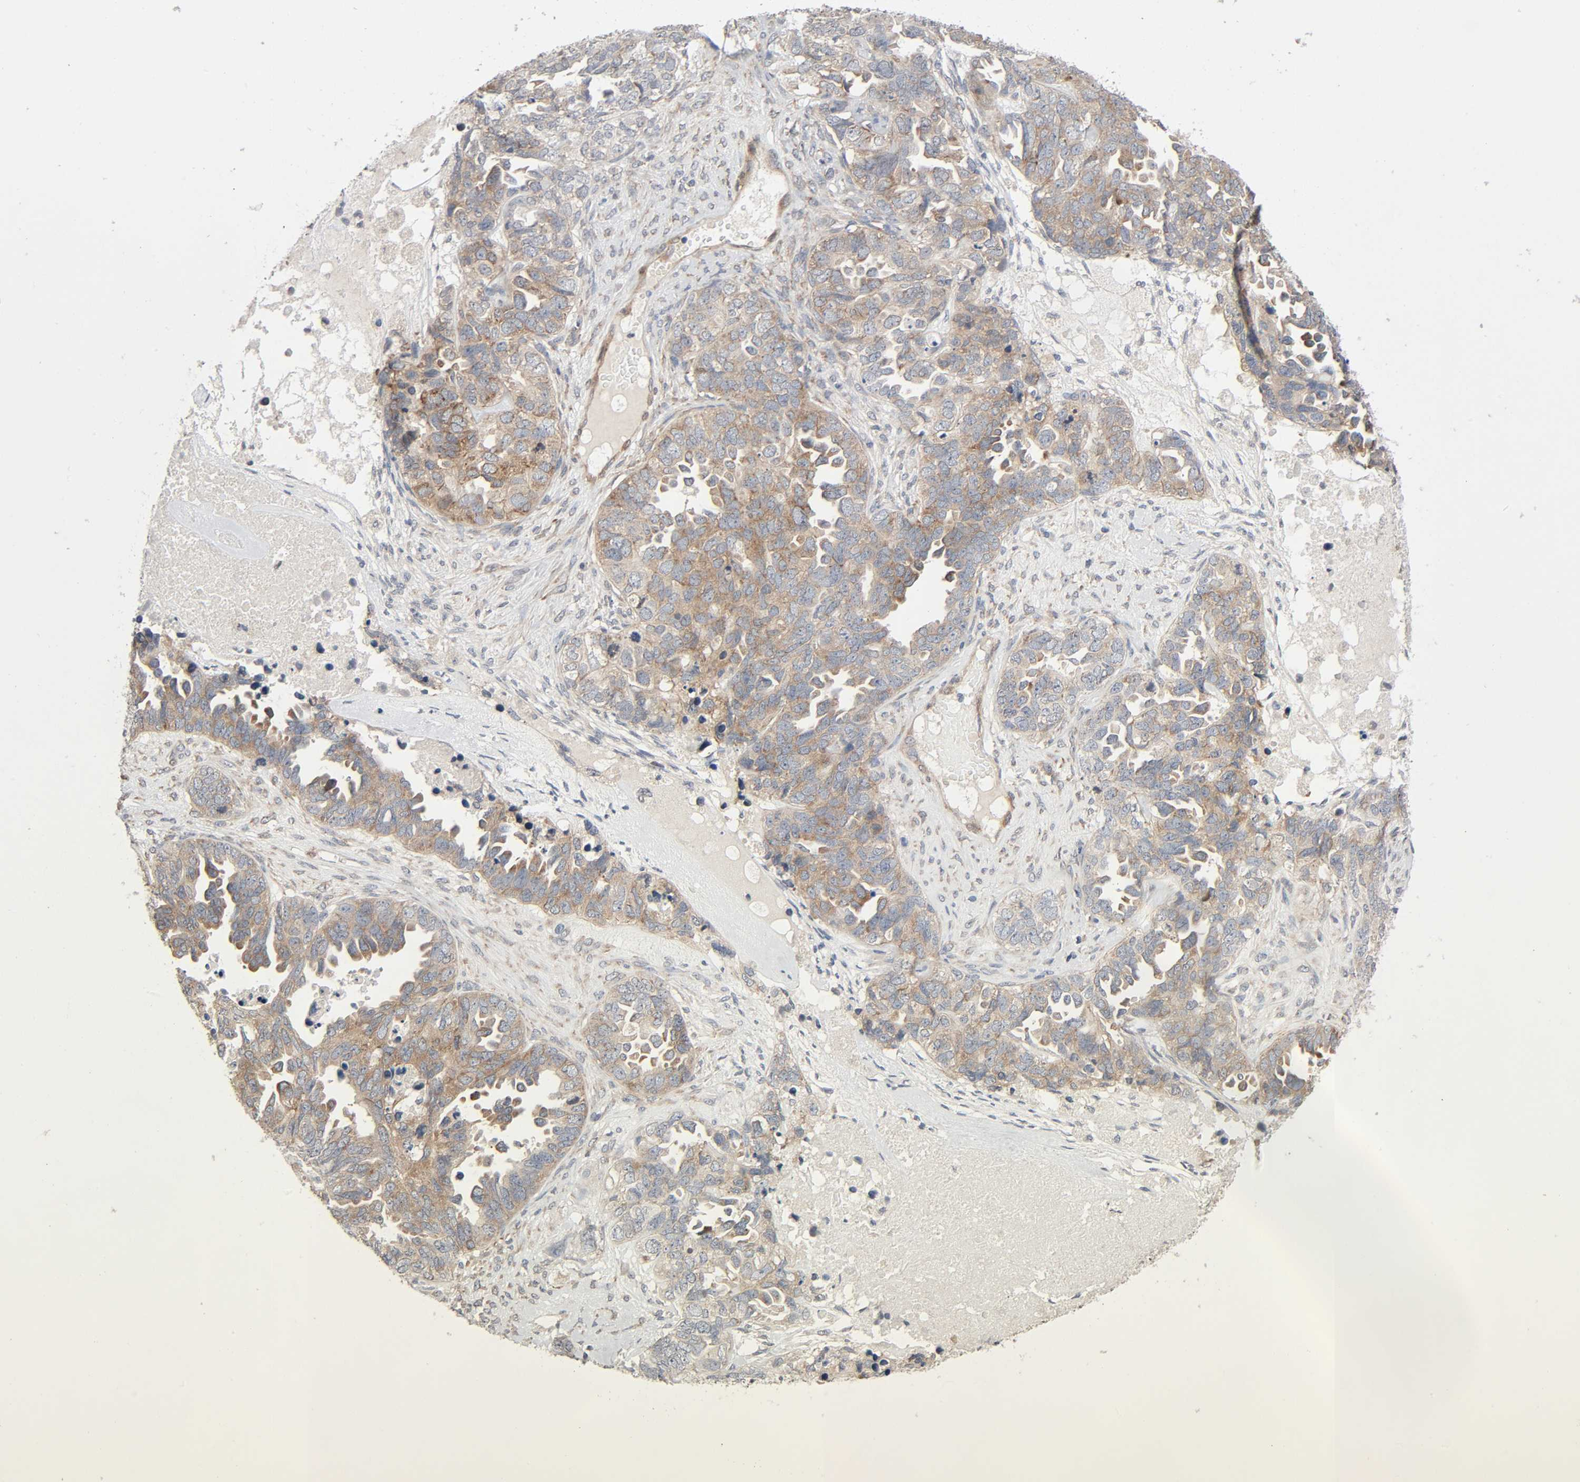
{"staining": {"intensity": "weak", "quantity": ">75%", "location": "cytoplasmic/membranous"}, "tissue": "ovarian cancer", "cell_type": "Tumor cells", "image_type": "cancer", "snomed": [{"axis": "morphology", "description": "Cystadenocarcinoma, serous, NOS"}, {"axis": "topography", "description": "Ovary"}], "caption": "Protein expression analysis of human ovarian cancer (serous cystadenocarcinoma) reveals weak cytoplasmic/membranous positivity in approximately >75% of tumor cells. Immunohistochemistry stains the protein in brown and the nuclei are stained blue.", "gene": "PTK2", "patient": {"sex": "female", "age": 82}}